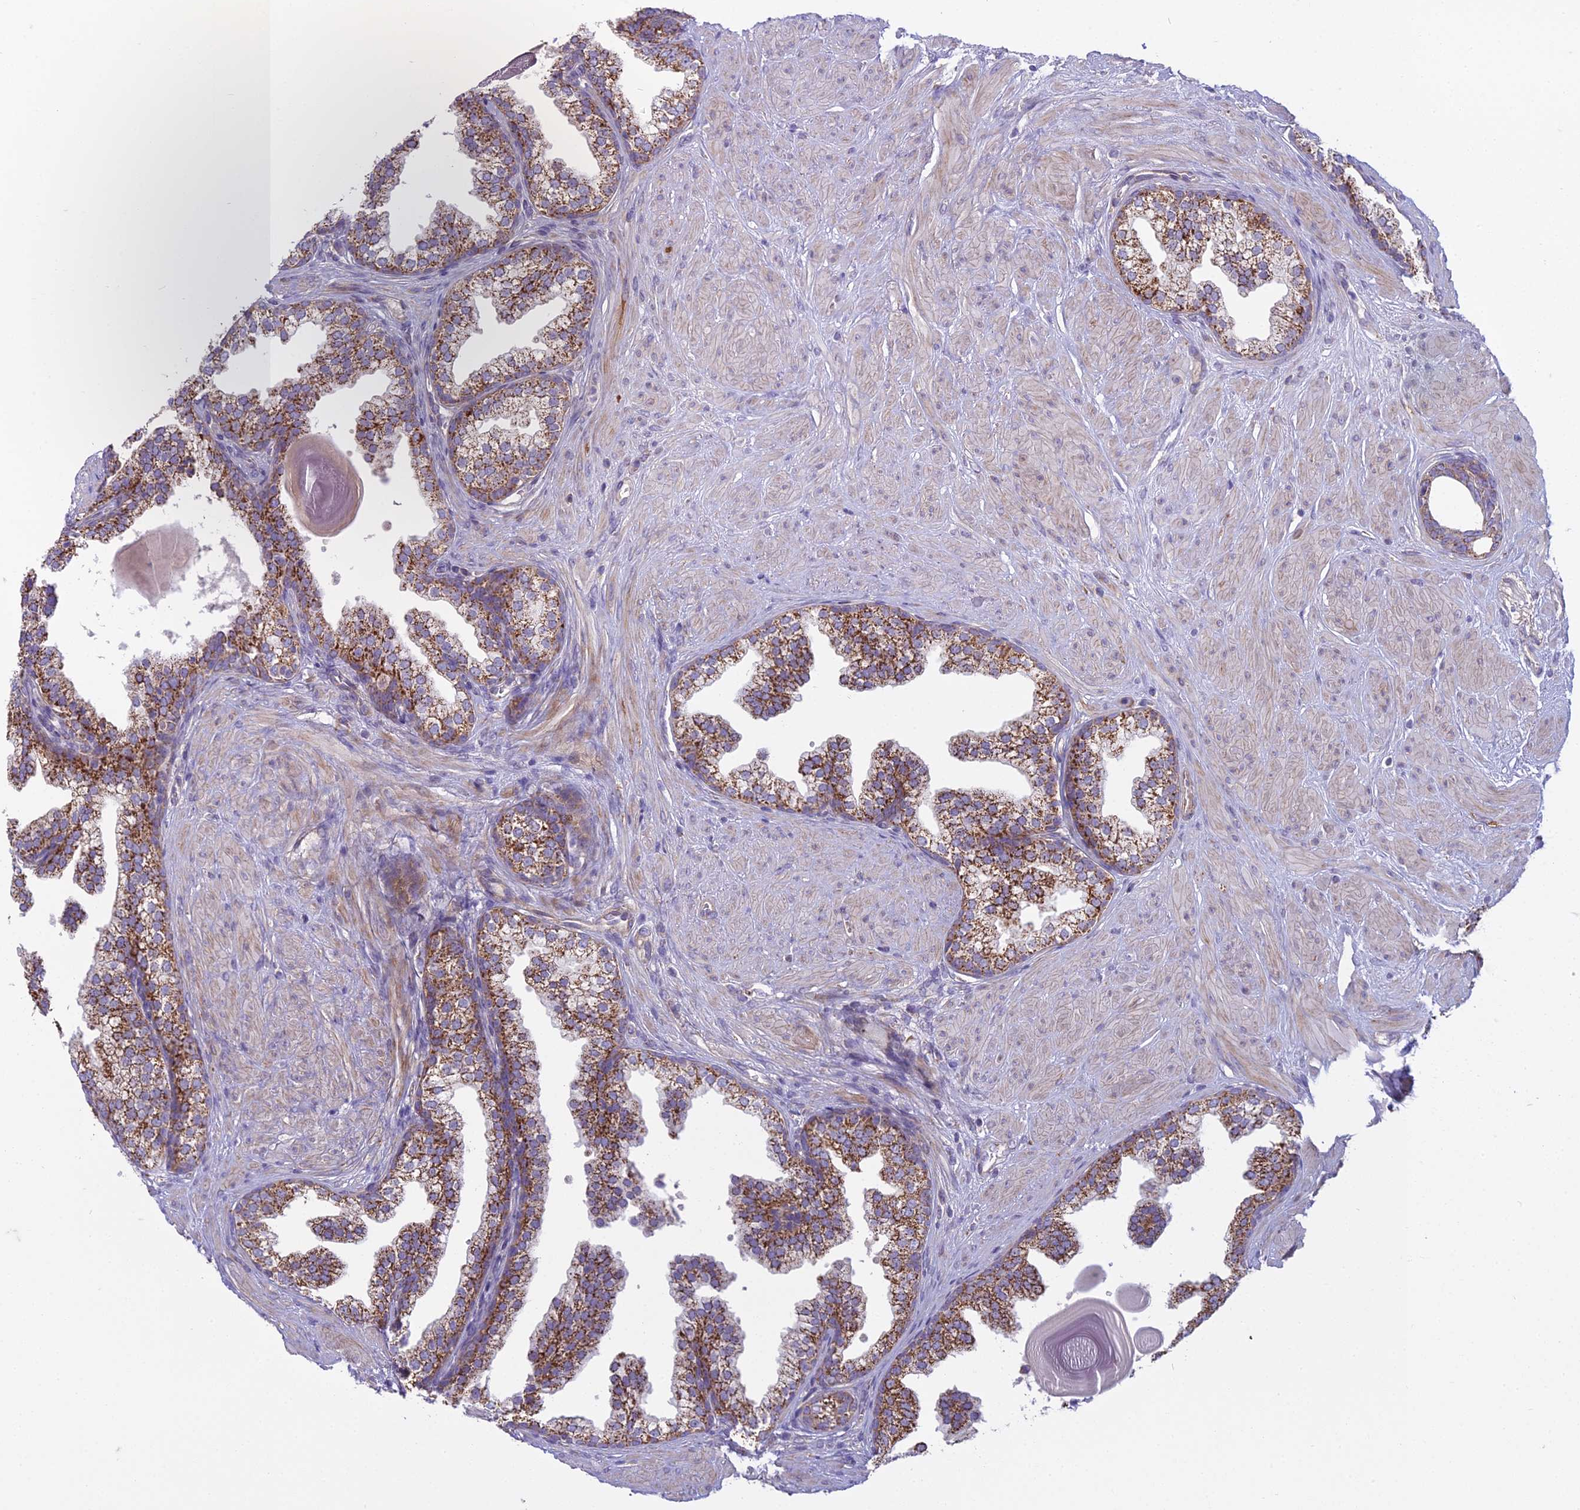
{"staining": {"intensity": "moderate", "quantity": "25%-75%", "location": "cytoplasmic/membranous"}, "tissue": "prostate cancer", "cell_type": "Tumor cells", "image_type": "cancer", "snomed": [{"axis": "morphology", "description": "Adenocarcinoma, High grade"}, {"axis": "topography", "description": "Prostate"}], "caption": "A brown stain labels moderate cytoplasmic/membranous expression of a protein in prostate cancer (adenocarcinoma (high-grade)) tumor cells. (Stains: DAB in brown, nuclei in blue, Microscopy: brightfield microscopy at high magnification).", "gene": "DUS2", "patient": {"sex": "male", "age": 65}}